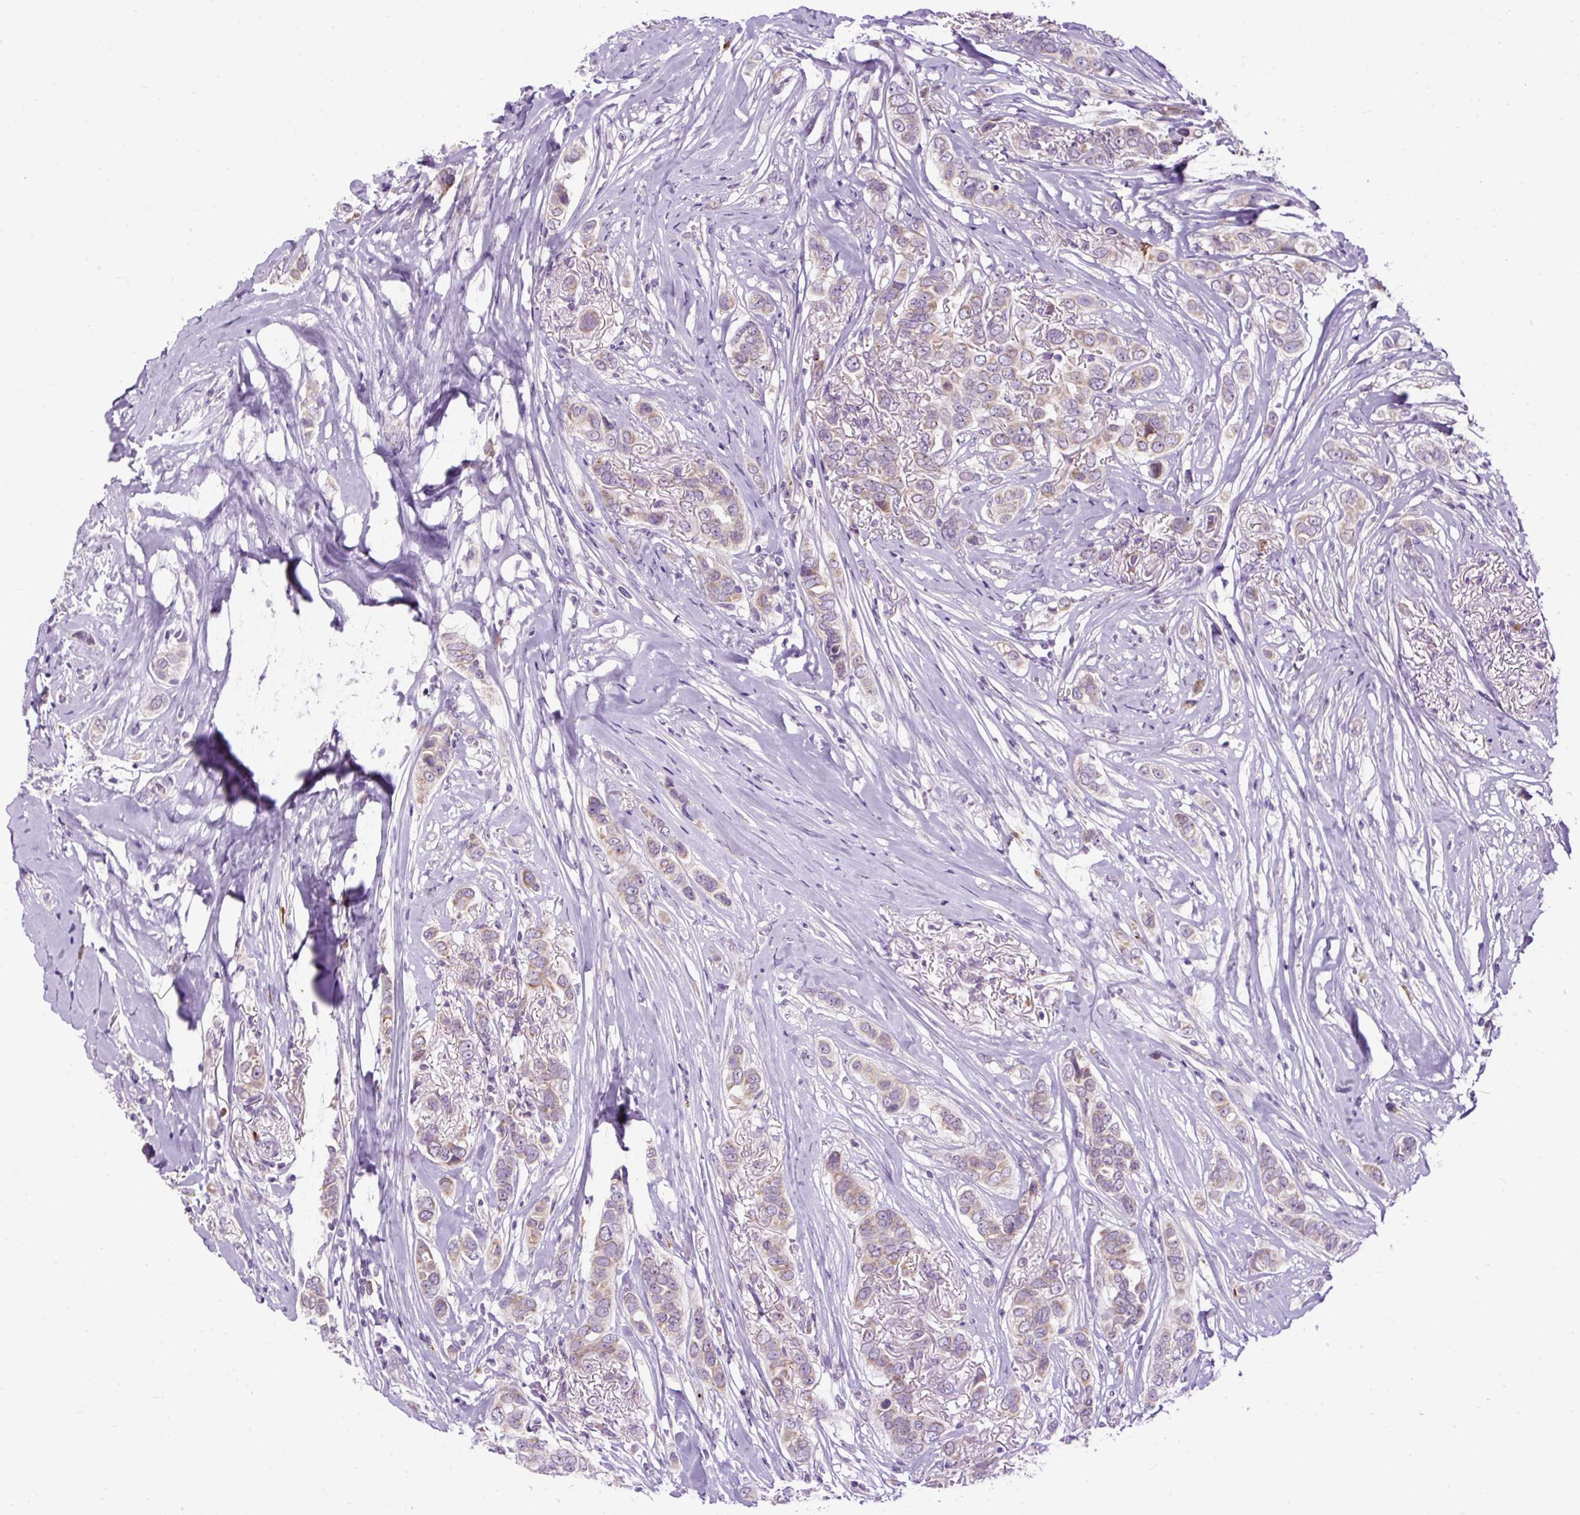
{"staining": {"intensity": "weak", "quantity": "25%-75%", "location": "cytoplasmic/membranous"}, "tissue": "breast cancer", "cell_type": "Tumor cells", "image_type": "cancer", "snomed": [{"axis": "morphology", "description": "Lobular carcinoma"}, {"axis": "topography", "description": "Breast"}], "caption": "This is an image of immunohistochemistry (IHC) staining of lobular carcinoma (breast), which shows weak positivity in the cytoplasmic/membranous of tumor cells.", "gene": "FMC1", "patient": {"sex": "female", "age": 51}}